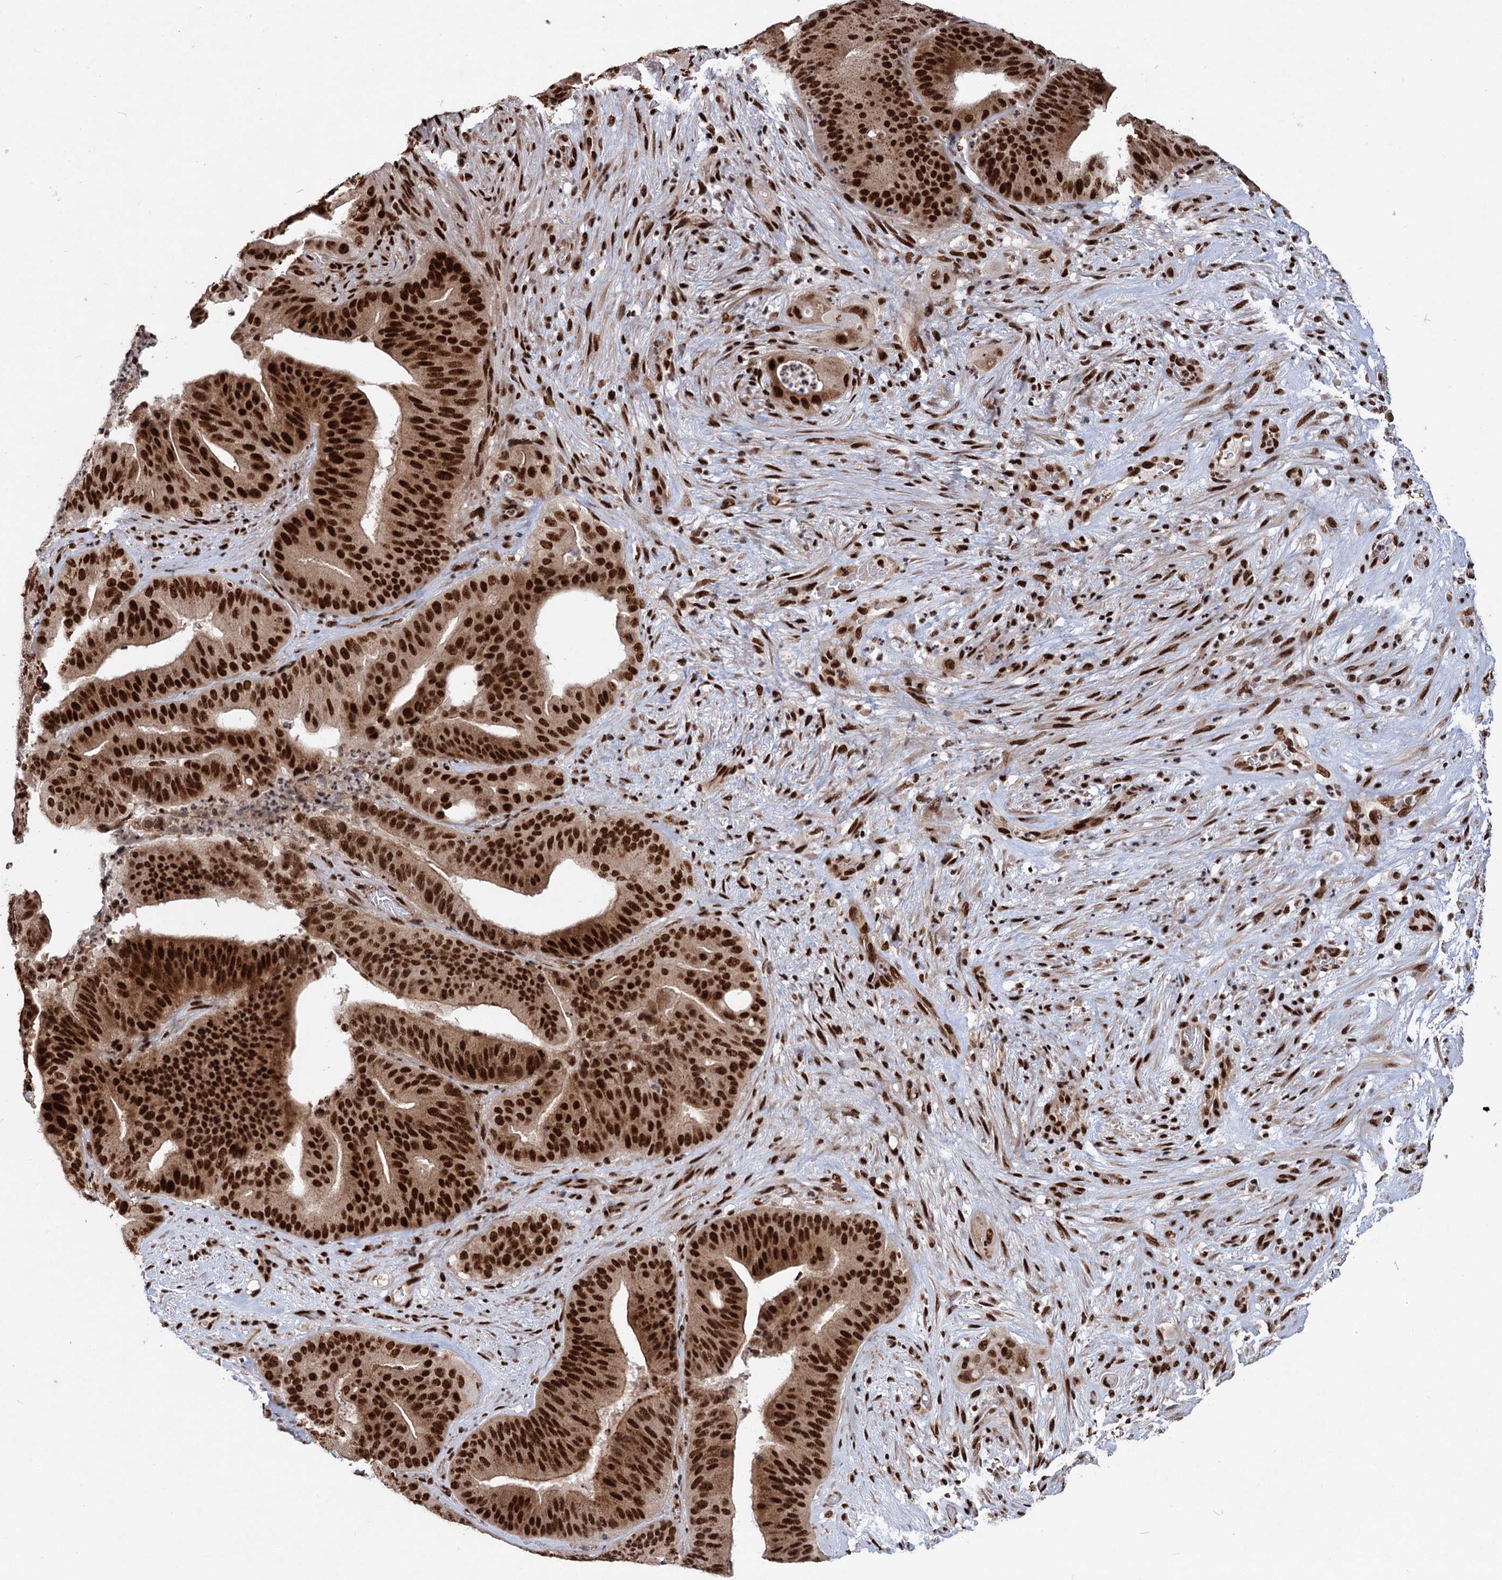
{"staining": {"intensity": "strong", "quantity": ">75%", "location": "nuclear"}, "tissue": "pancreatic cancer", "cell_type": "Tumor cells", "image_type": "cancer", "snomed": [{"axis": "morphology", "description": "Adenocarcinoma, NOS"}, {"axis": "topography", "description": "Pancreas"}], "caption": "Pancreatic adenocarcinoma stained with a protein marker demonstrates strong staining in tumor cells.", "gene": "MAML1", "patient": {"sex": "female", "age": 77}}